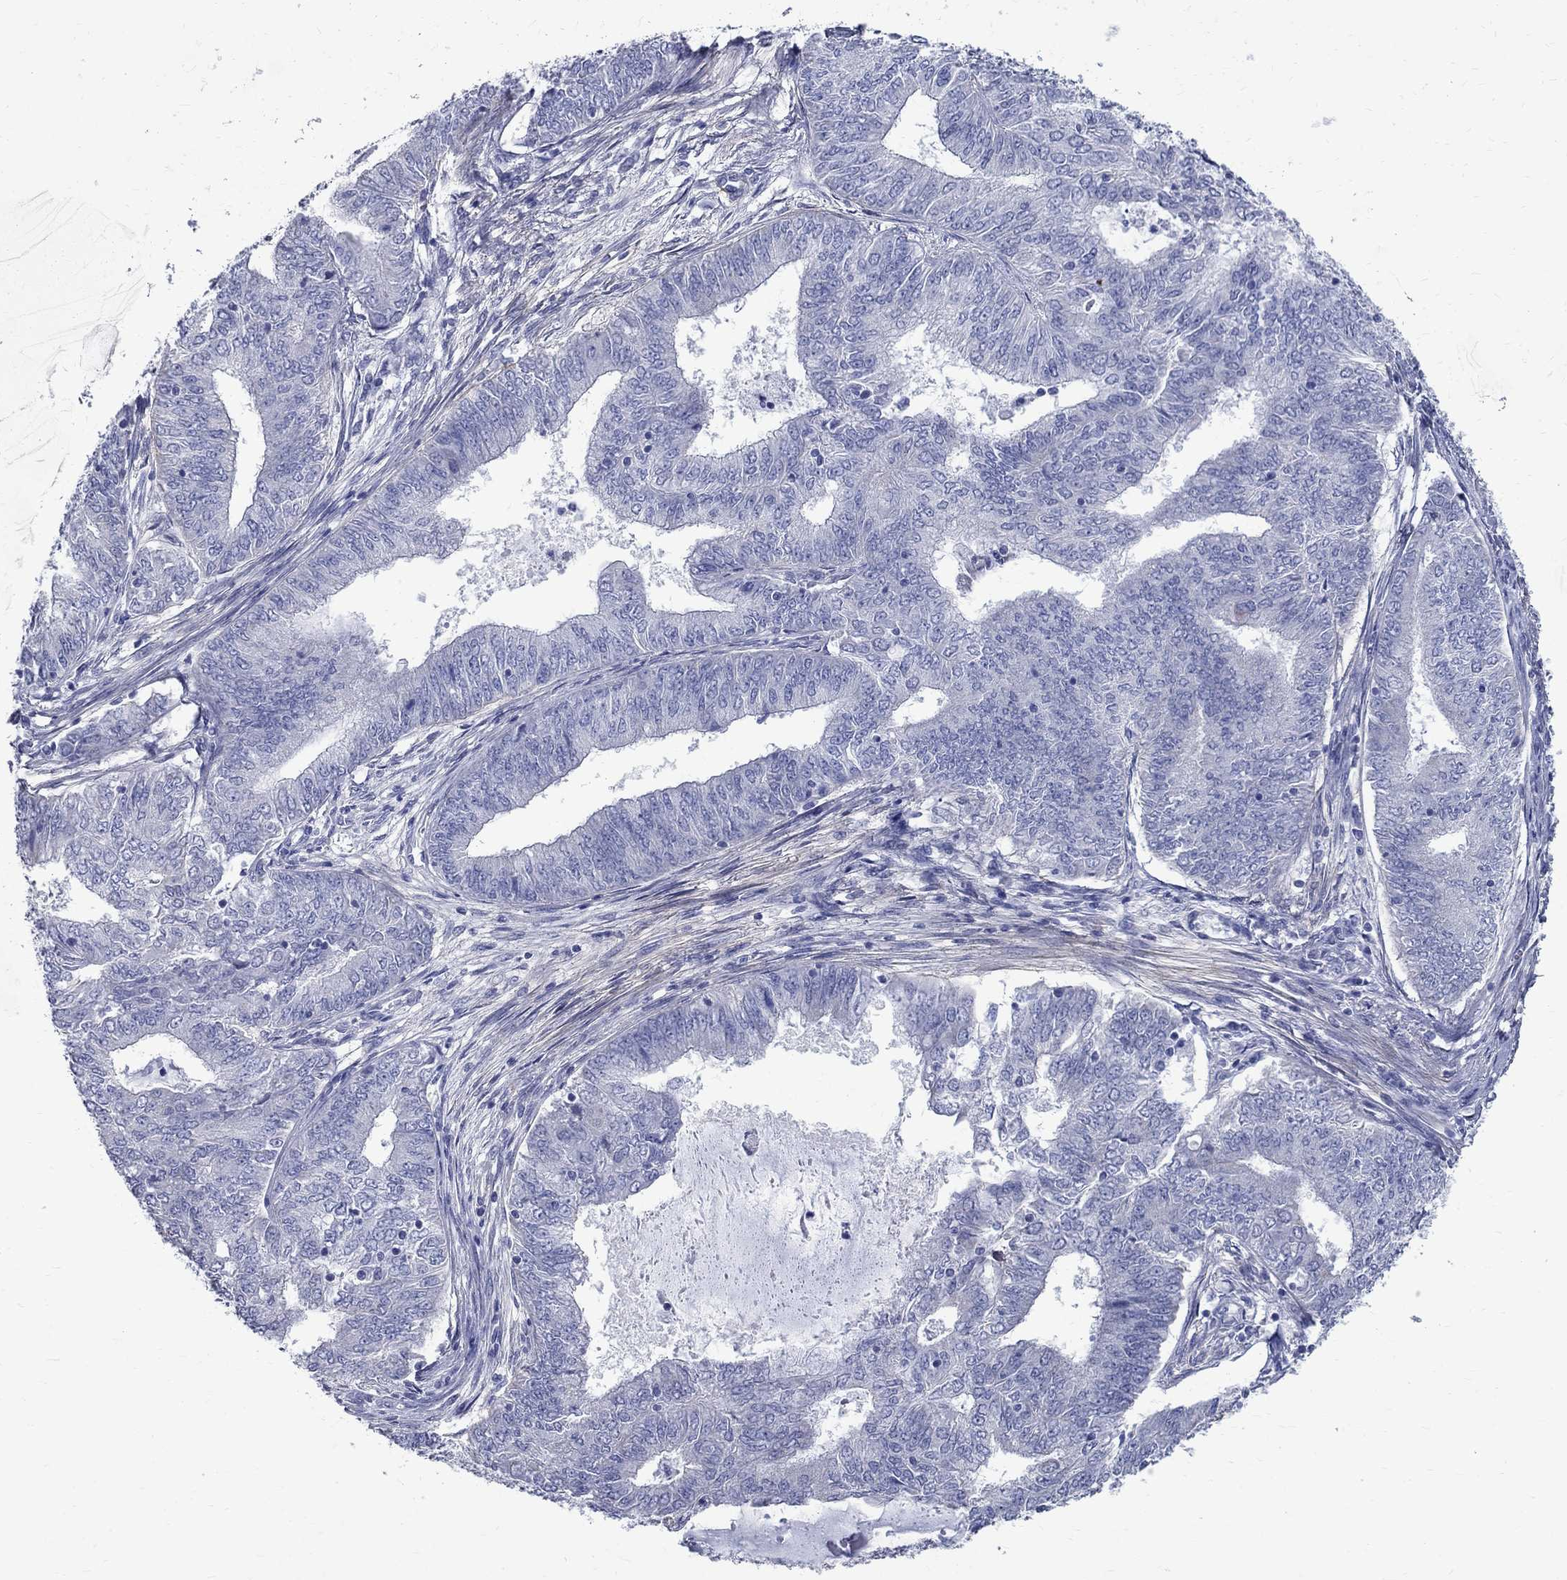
{"staining": {"intensity": "negative", "quantity": "none", "location": "none"}, "tissue": "endometrial cancer", "cell_type": "Tumor cells", "image_type": "cancer", "snomed": [{"axis": "morphology", "description": "Adenocarcinoma, NOS"}, {"axis": "topography", "description": "Endometrium"}], "caption": "Tumor cells are negative for brown protein staining in endometrial cancer.", "gene": "ANXA10", "patient": {"sex": "female", "age": 62}}